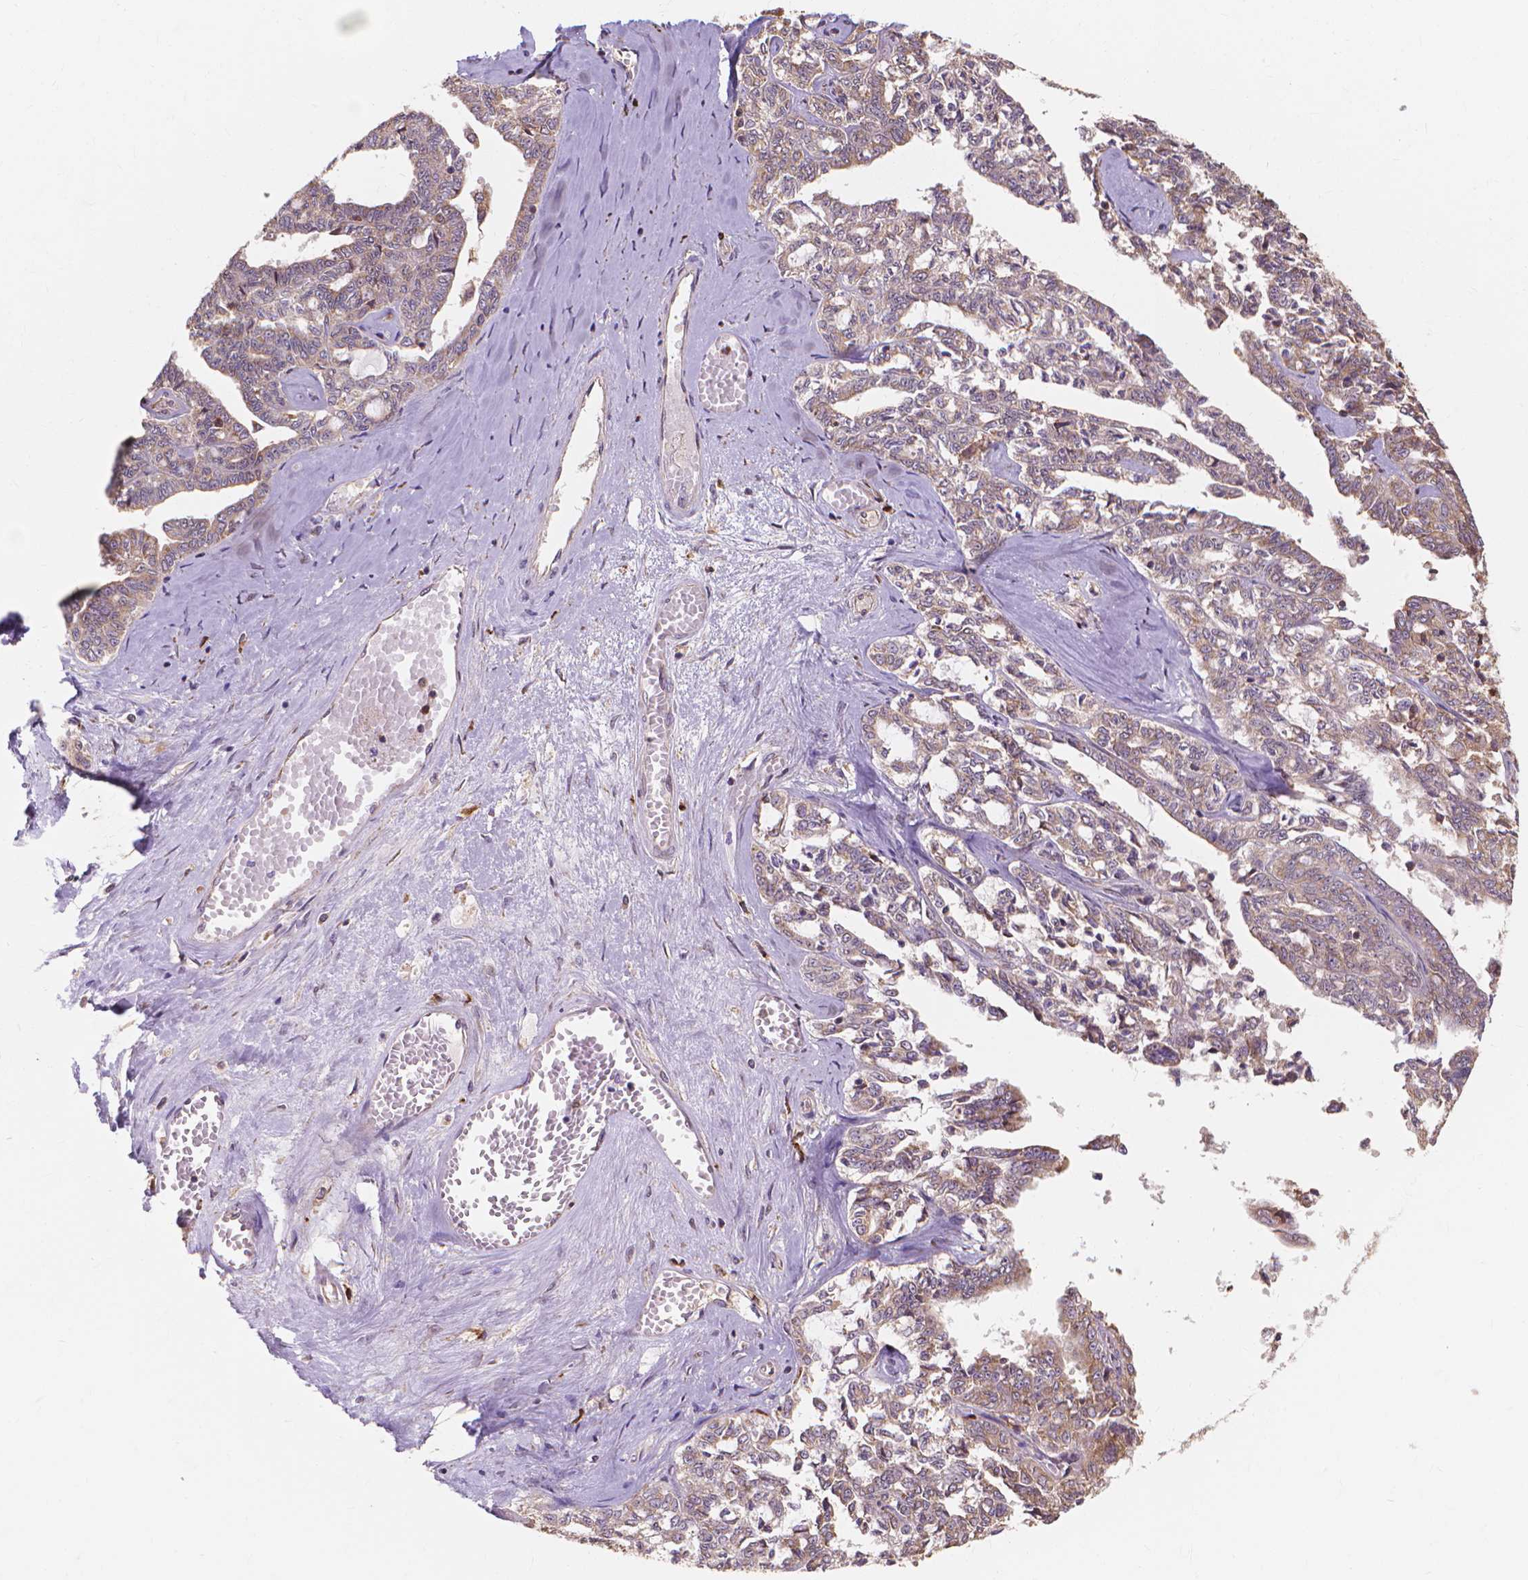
{"staining": {"intensity": "weak", "quantity": ">75%", "location": "cytoplasmic/membranous"}, "tissue": "ovarian cancer", "cell_type": "Tumor cells", "image_type": "cancer", "snomed": [{"axis": "morphology", "description": "Cystadenocarcinoma, serous, NOS"}, {"axis": "topography", "description": "Ovary"}], "caption": "This micrograph reveals immunohistochemistry (IHC) staining of ovarian serous cystadenocarcinoma, with low weak cytoplasmic/membranous staining in about >75% of tumor cells.", "gene": "TAB2", "patient": {"sex": "female", "age": 71}}